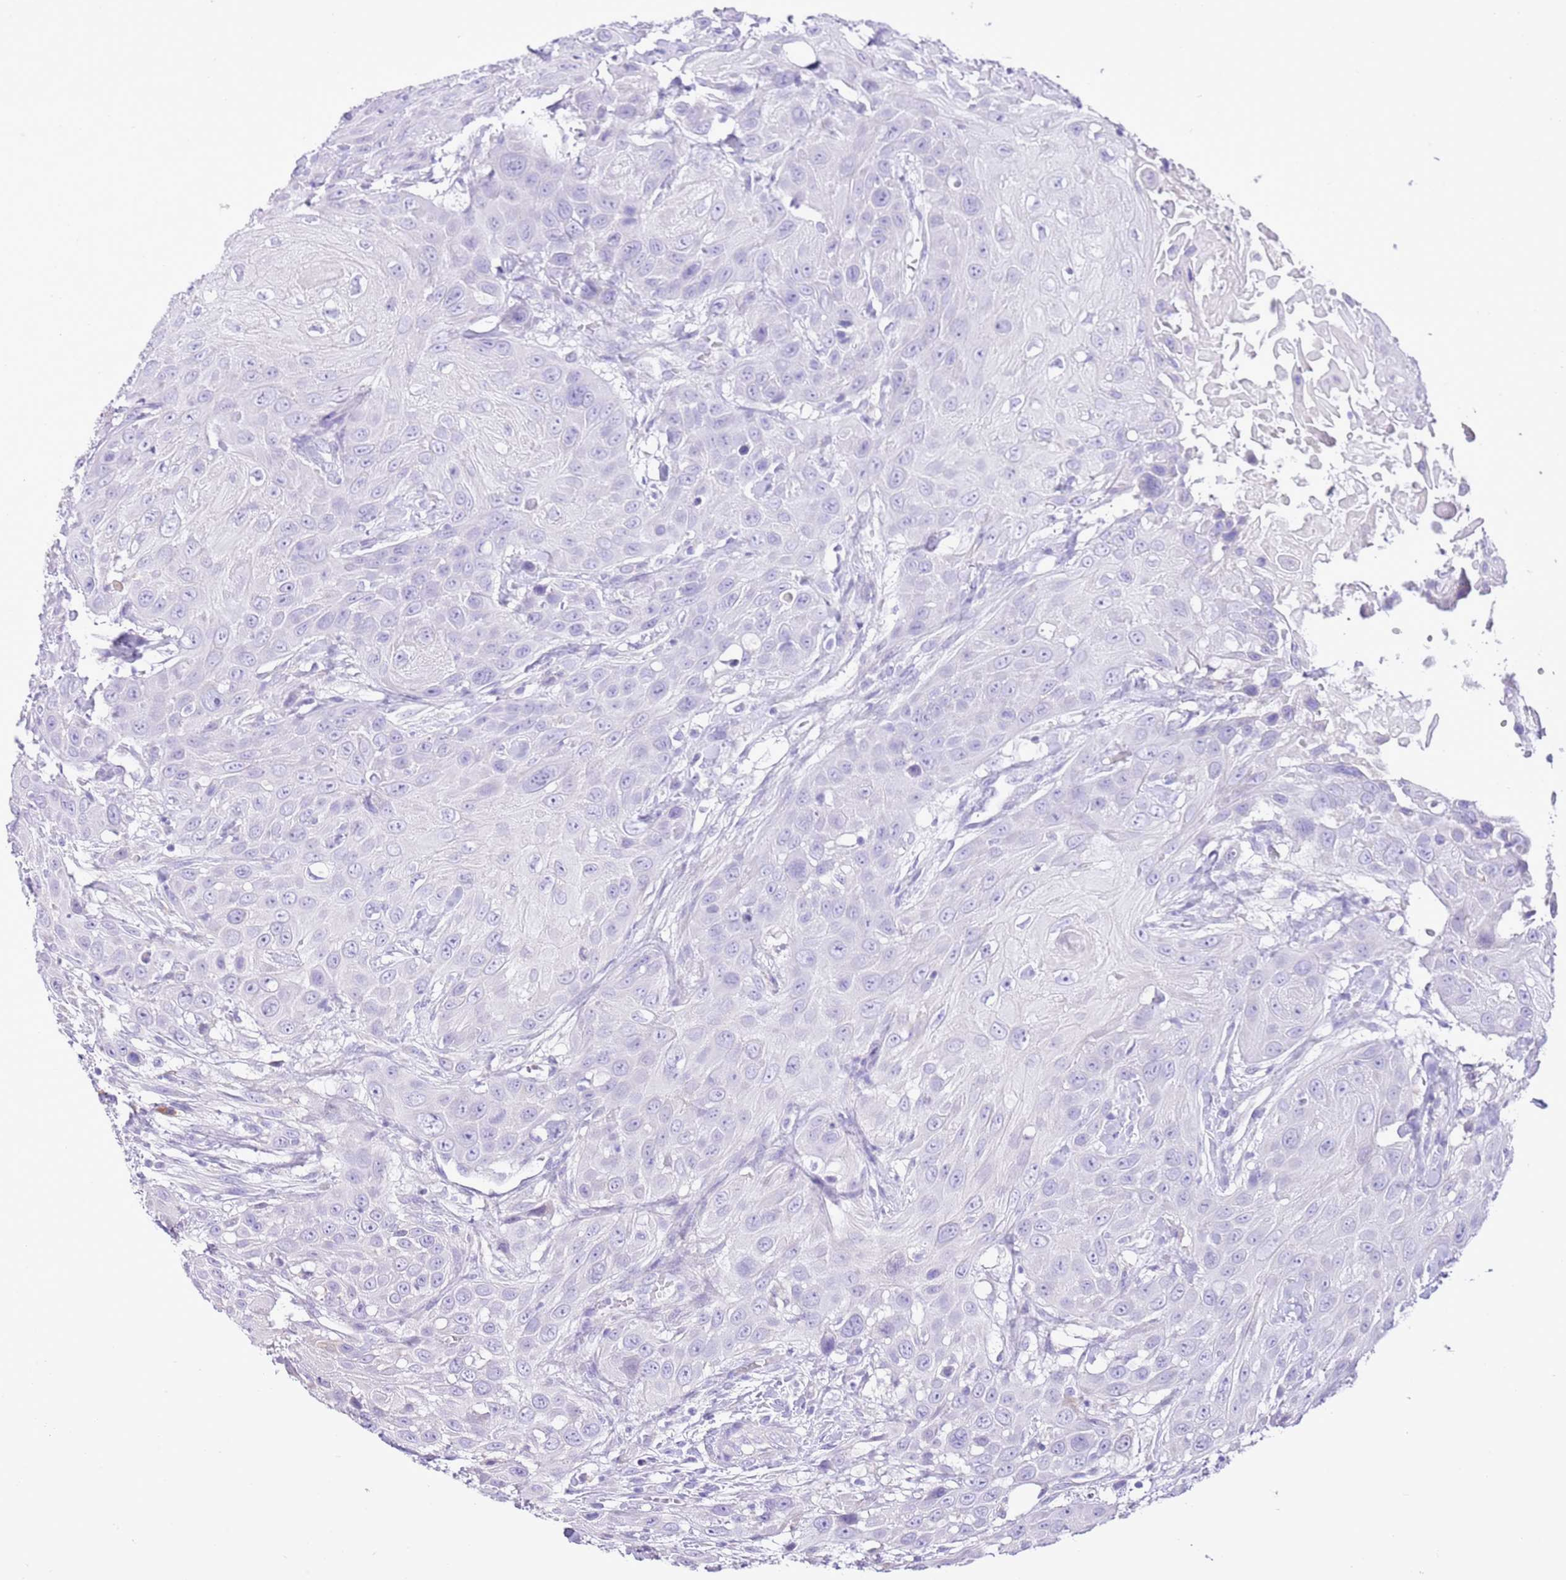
{"staining": {"intensity": "negative", "quantity": "none", "location": "none"}, "tissue": "head and neck cancer", "cell_type": "Tumor cells", "image_type": "cancer", "snomed": [{"axis": "morphology", "description": "Squamous cell carcinoma, NOS"}, {"axis": "topography", "description": "Head-Neck"}], "caption": "Immunohistochemical staining of human squamous cell carcinoma (head and neck) reveals no significant expression in tumor cells.", "gene": "AAR2", "patient": {"sex": "male", "age": 81}}